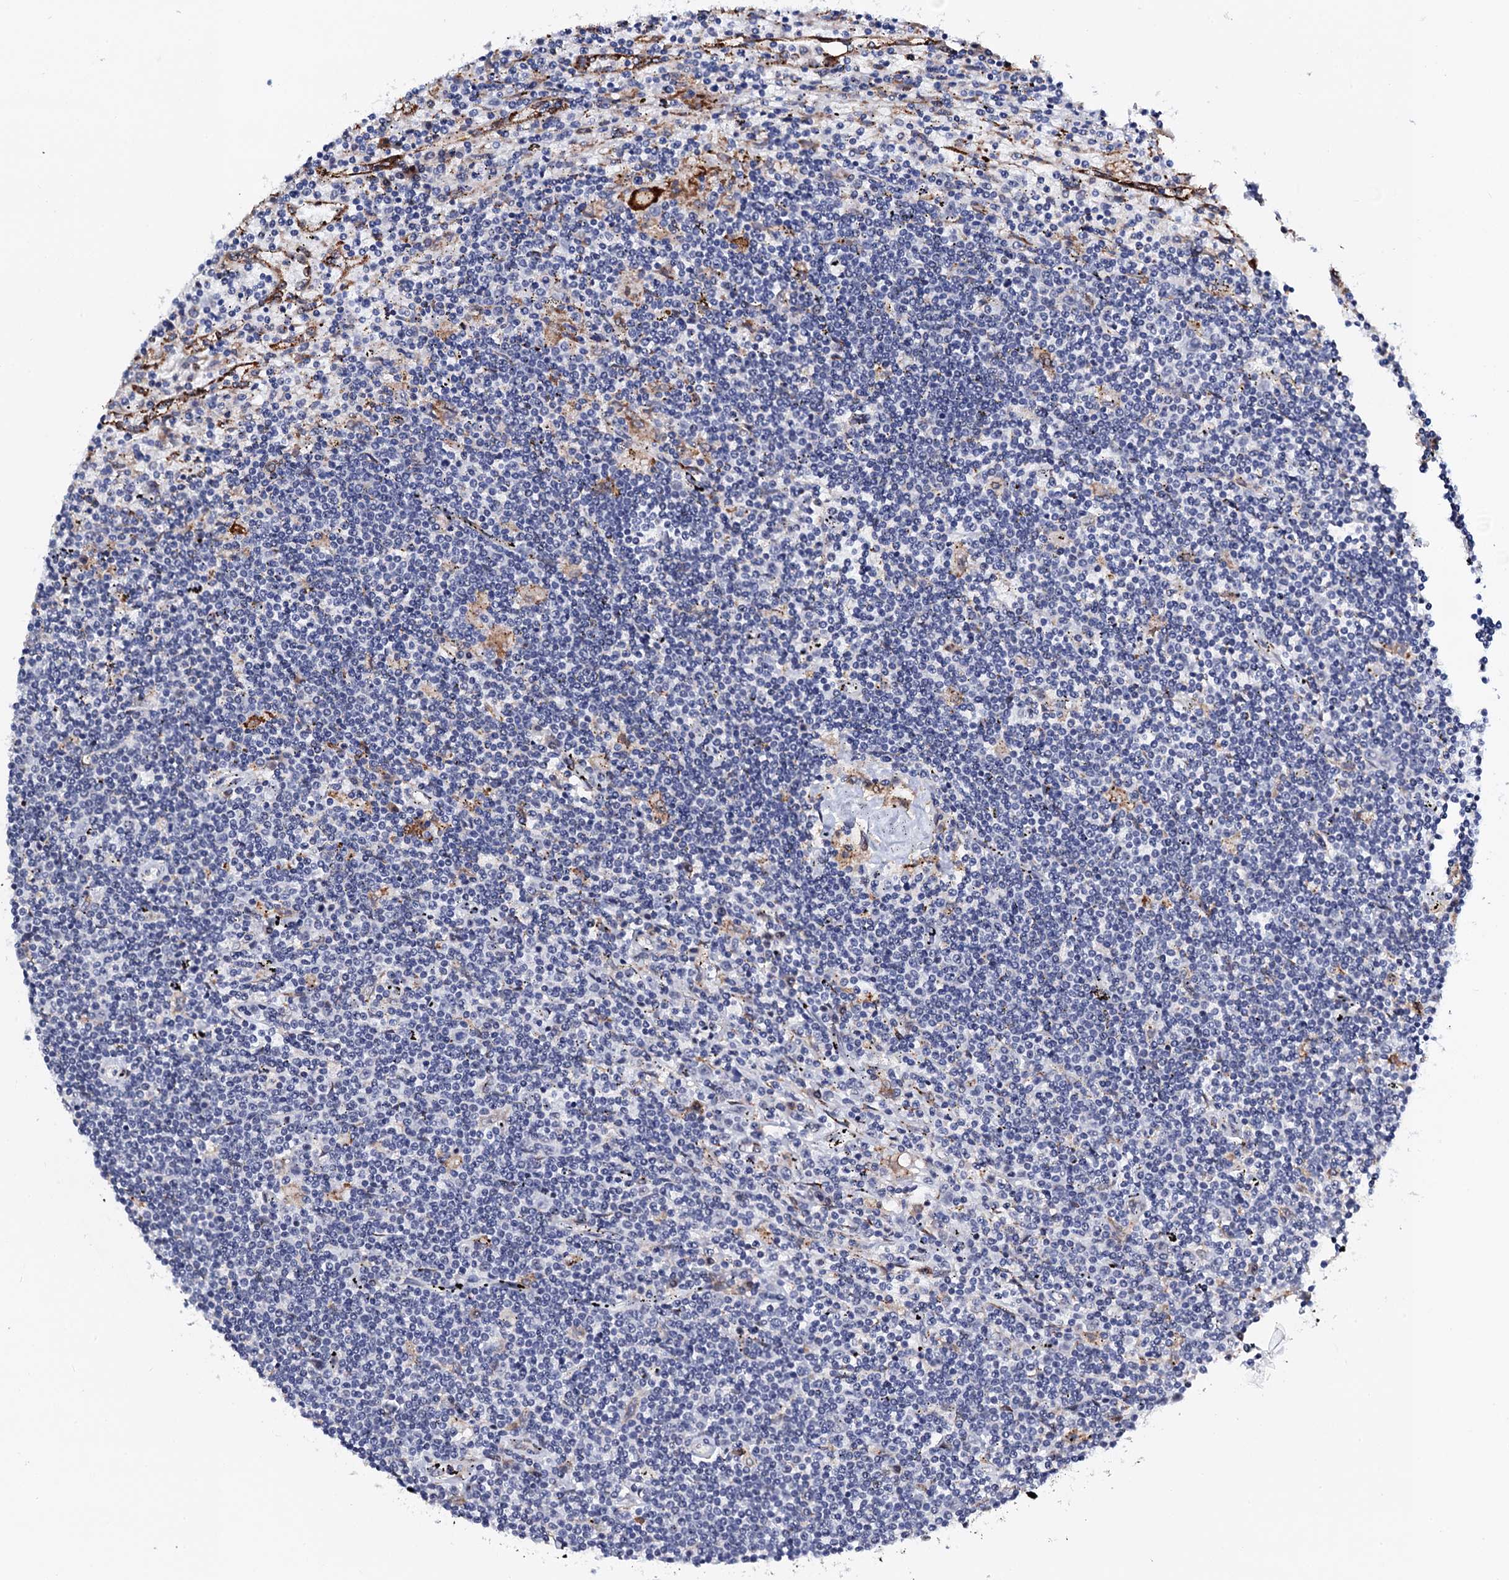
{"staining": {"intensity": "negative", "quantity": "none", "location": "none"}, "tissue": "lymphoma", "cell_type": "Tumor cells", "image_type": "cancer", "snomed": [{"axis": "morphology", "description": "Malignant lymphoma, non-Hodgkin's type, Low grade"}, {"axis": "topography", "description": "Spleen"}], "caption": "This is a histopathology image of immunohistochemistry (IHC) staining of low-grade malignant lymphoma, non-Hodgkin's type, which shows no expression in tumor cells.", "gene": "SLC7A10", "patient": {"sex": "male", "age": 76}}